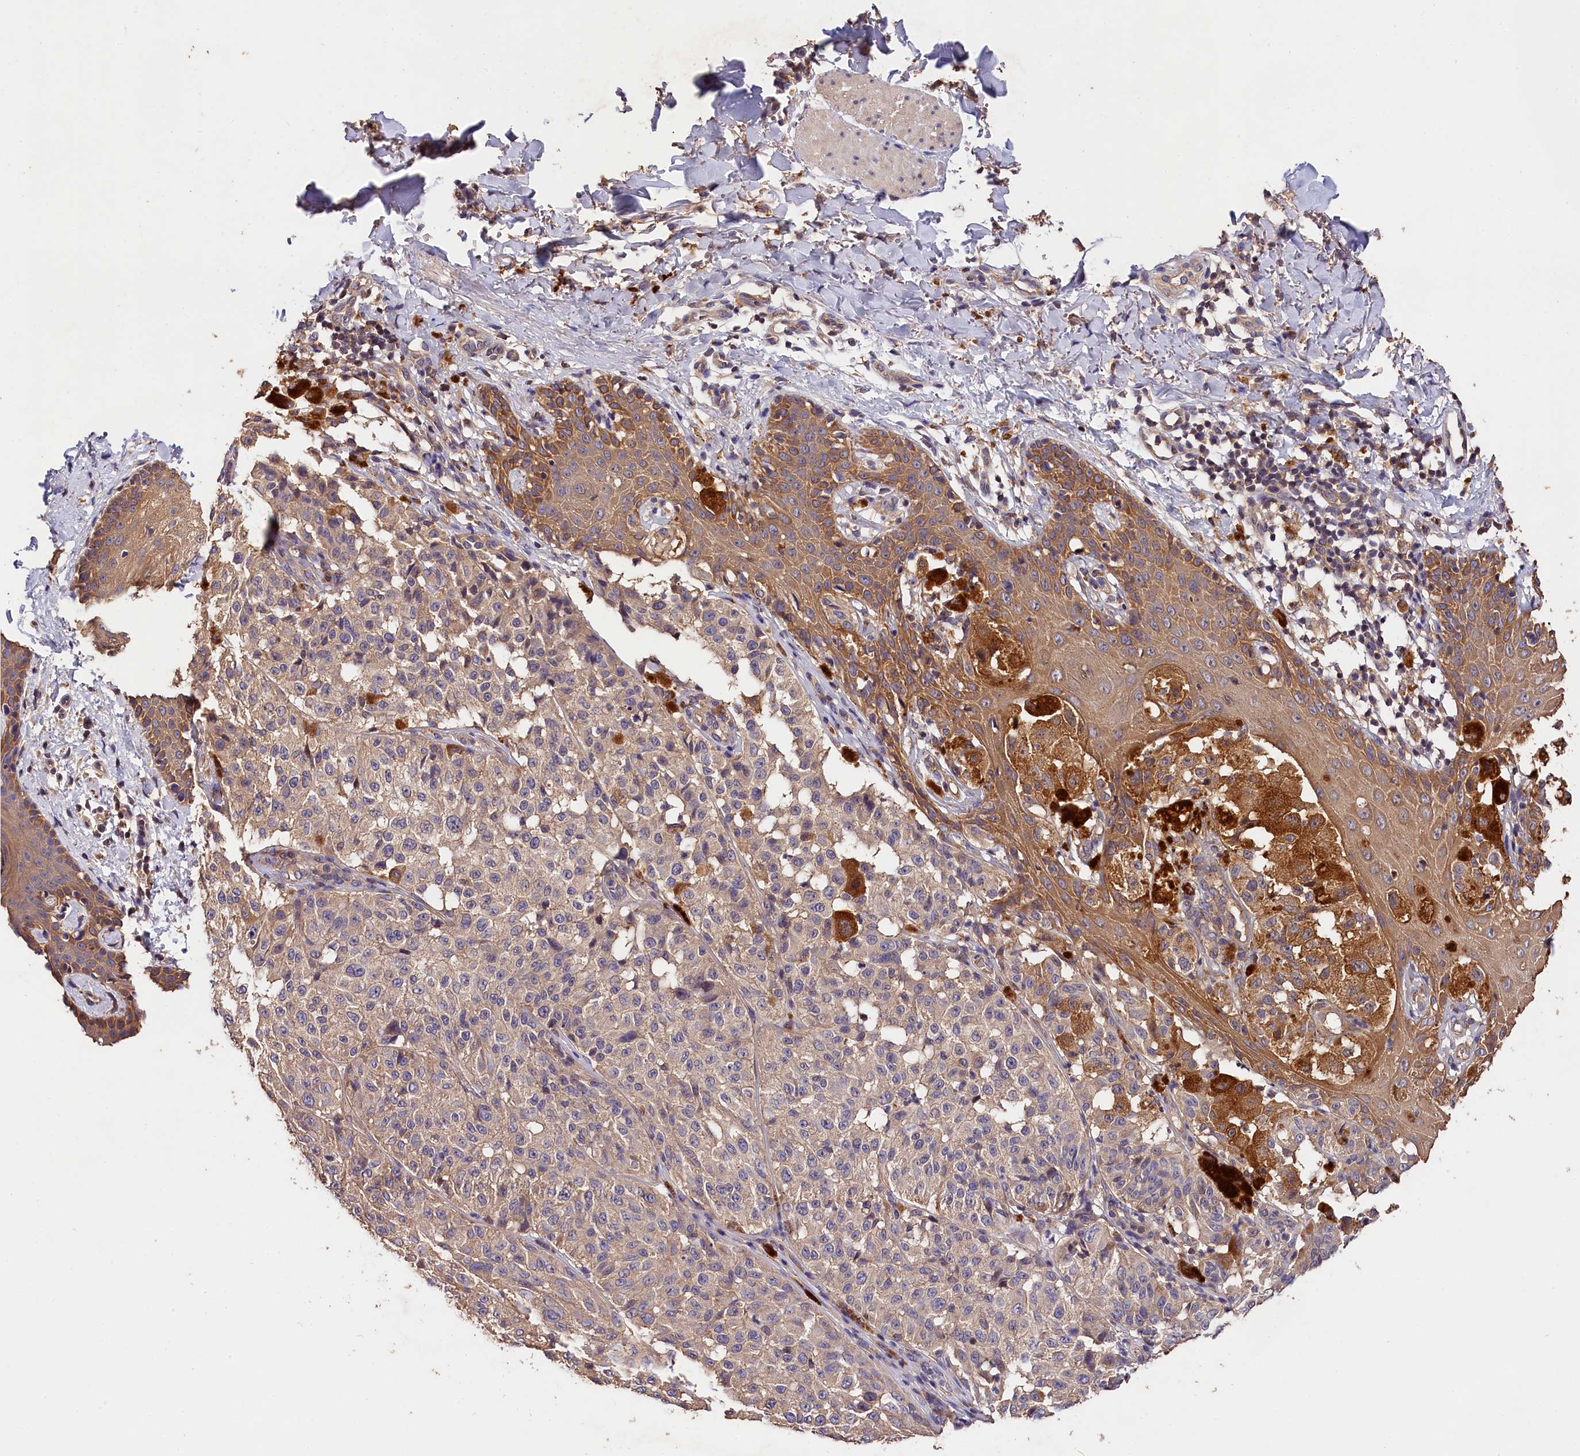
{"staining": {"intensity": "moderate", "quantity": "25%-75%", "location": "cytoplasmic/membranous"}, "tissue": "melanoma", "cell_type": "Tumor cells", "image_type": "cancer", "snomed": [{"axis": "morphology", "description": "Malignant melanoma, NOS"}, {"axis": "topography", "description": "Skin"}], "caption": "Melanoma was stained to show a protein in brown. There is medium levels of moderate cytoplasmic/membranous staining in approximately 25%-75% of tumor cells. The staining was performed using DAB (3,3'-diaminobenzidine) to visualize the protein expression in brown, while the nuclei were stained in blue with hematoxylin (Magnification: 20x).", "gene": "OAS3", "patient": {"sex": "female", "age": 46}}